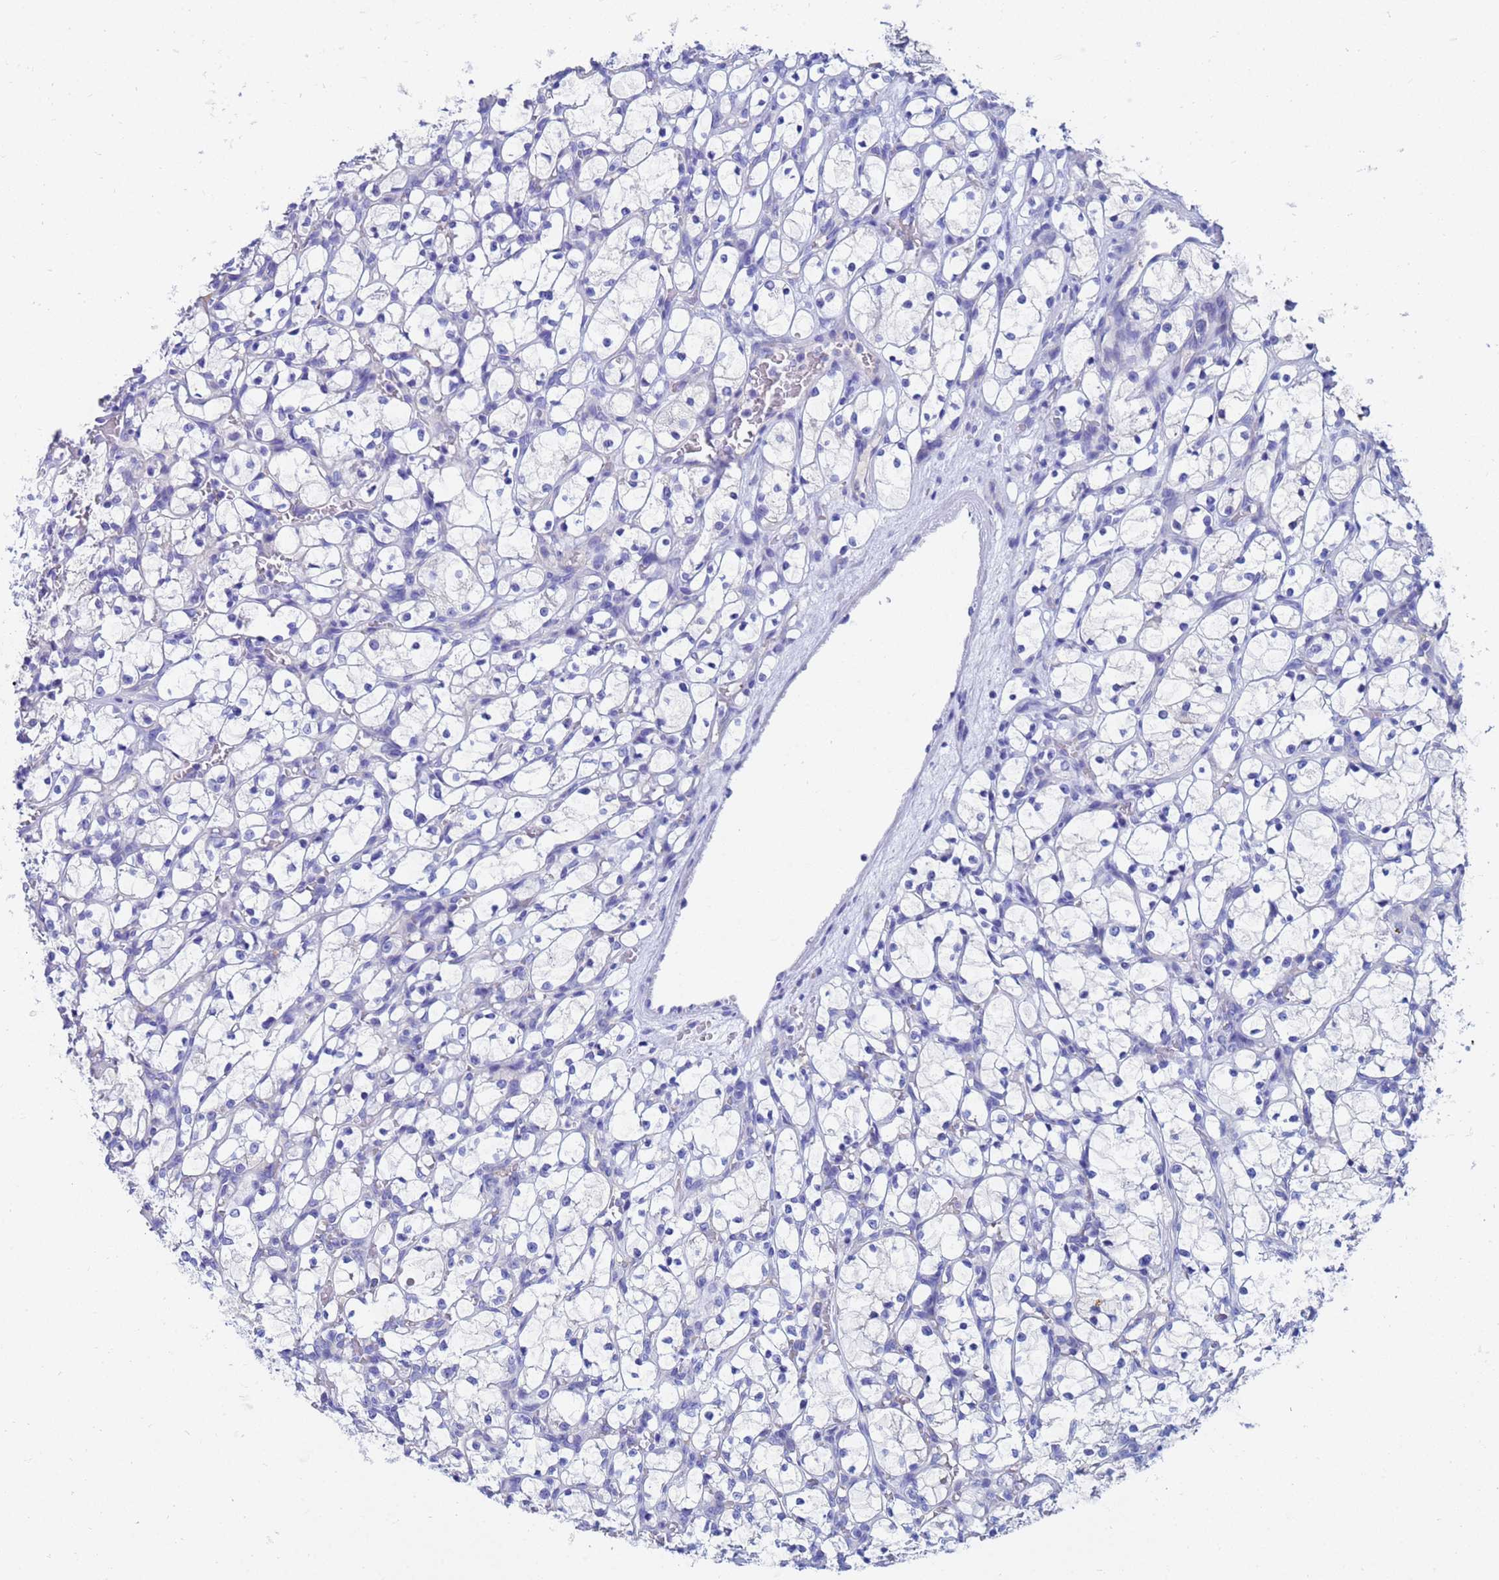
{"staining": {"intensity": "negative", "quantity": "none", "location": "none"}, "tissue": "renal cancer", "cell_type": "Tumor cells", "image_type": "cancer", "snomed": [{"axis": "morphology", "description": "Adenocarcinoma, NOS"}, {"axis": "topography", "description": "Kidney"}], "caption": "High power microscopy micrograph of an IHC photomicrograph of renal adenocarcinoma, revealing no significant expression in tumor cells.", "gene": "UBE2O", "patient": {"sex": "female", "age": 69}}